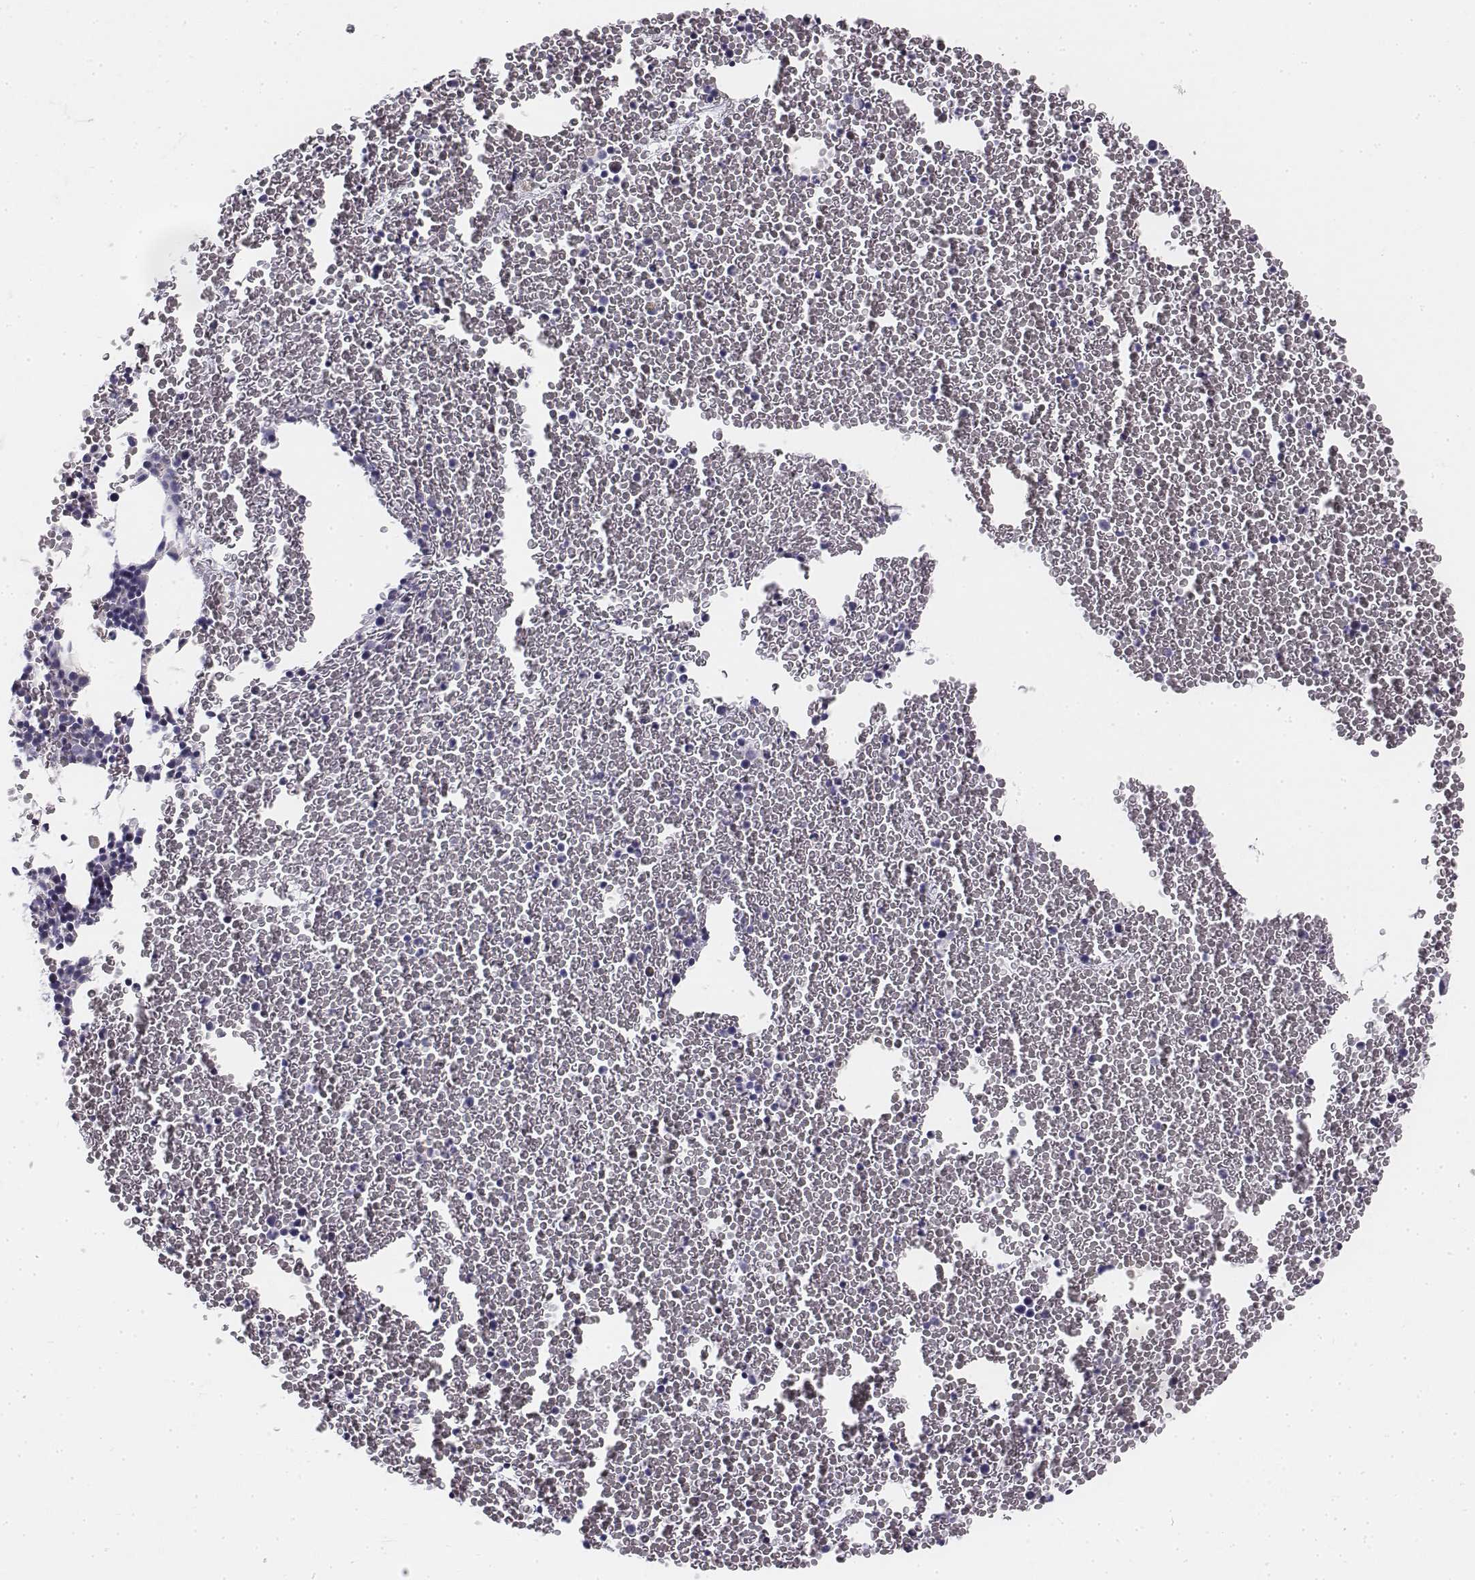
{"staining": {"intensity": "negative", "quantity": "none", "location": "none"}, "tissue": "bone marrow", "cell_type": "Hematopoietic cells", "image_type": "normal", "snomed": [{"axis": "morphology", "description": "Normal tissue, NOS"}, {"axis": "topography", "description": "Bone marrow"}], "caption": "Immunohistochemistry (IHC) photomicrograph of normal bone marrow: bone marrow stained with DAB (3,3'-diaminobenzidine) displays no significant protein expression in hematopoietic cells. The staining is performed using DAB (3,3'-diaminobenzidine) brown chromogen with nuclei counter-stained in using hematoxylin.", "gene": "TH", "patient": {"sex": "female", "age": 26}}